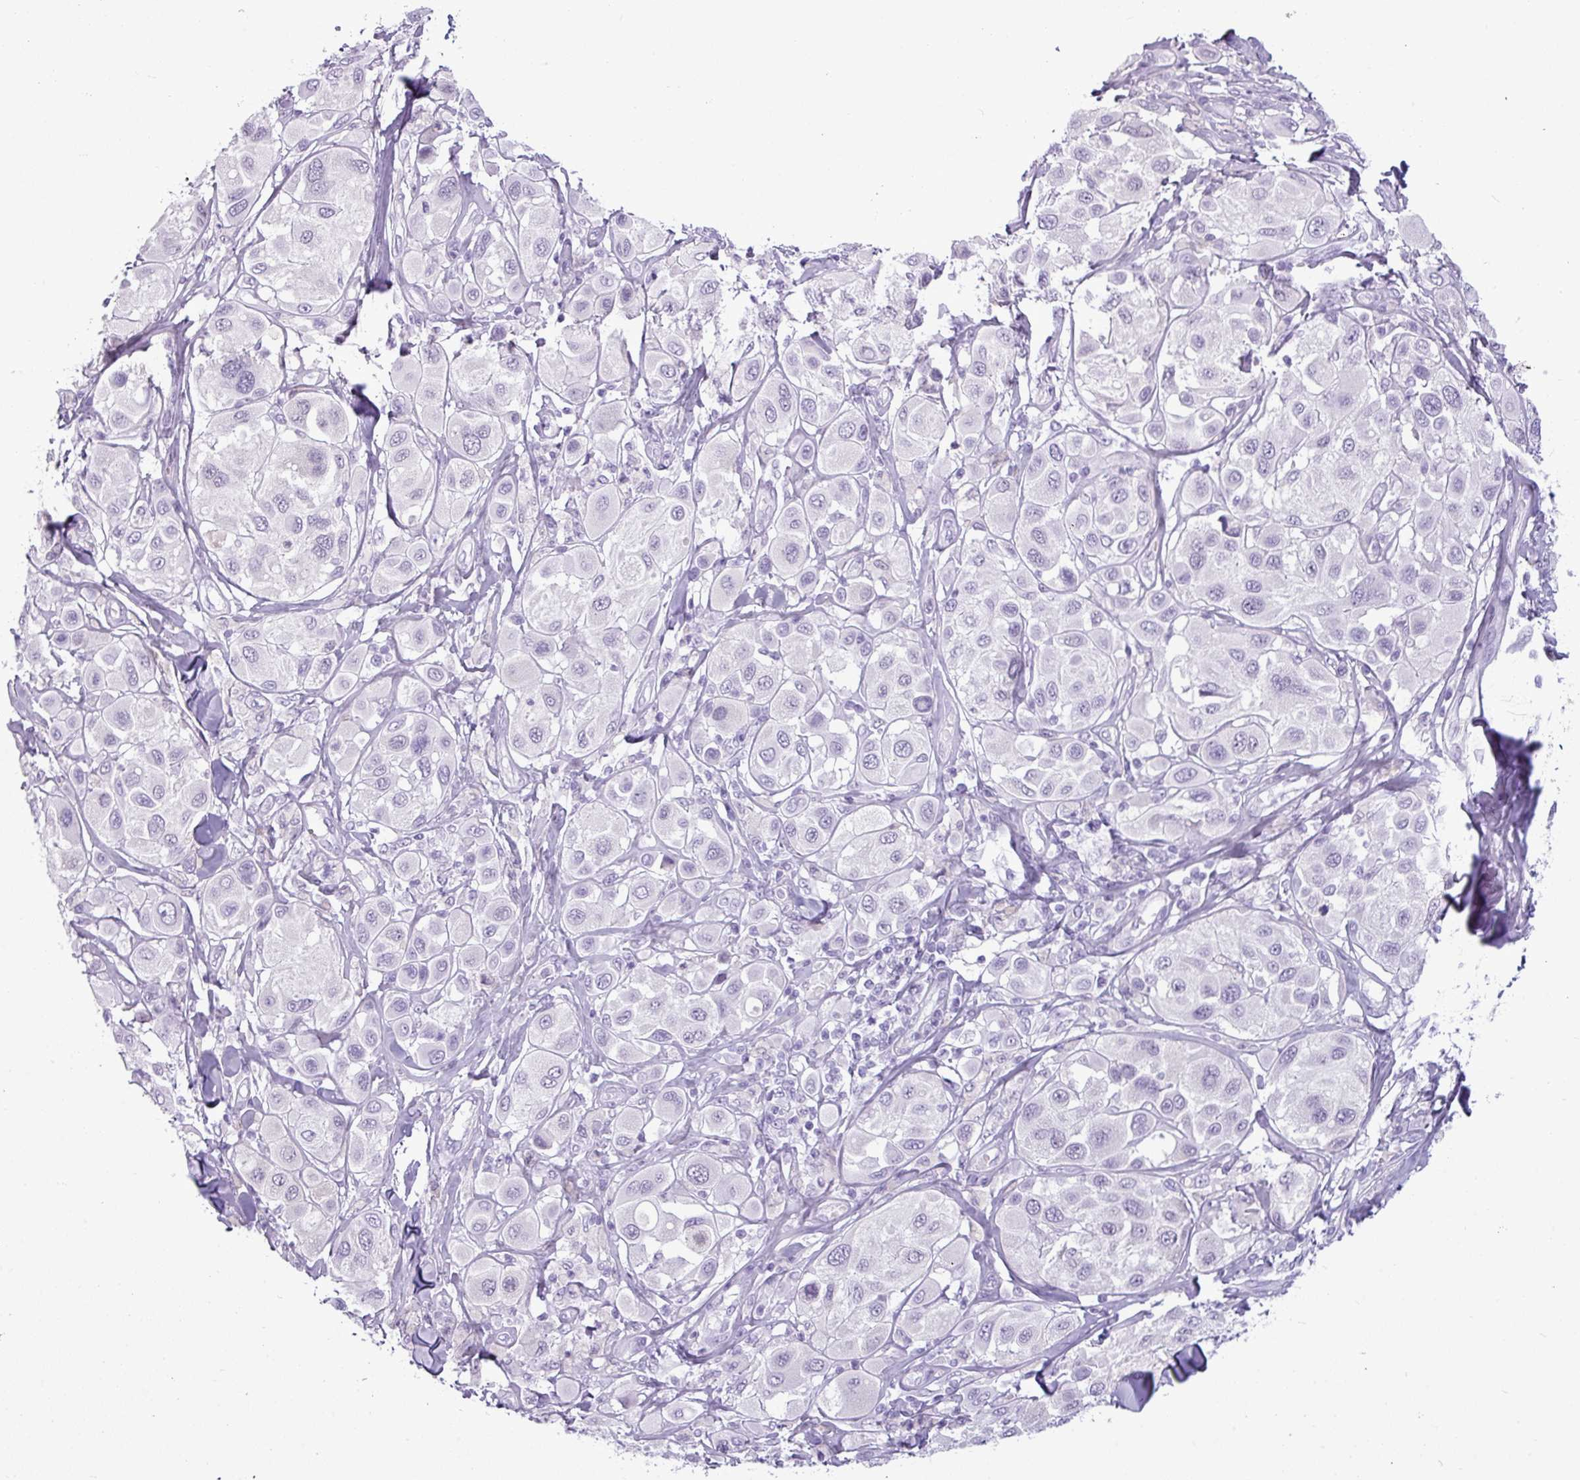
{"staining": {"intensity": "negative", "quantity": "none", "location": "none"}, "tissue": "melanoma", "cell_type": "Tumor cells", "image_type": "cancer", "snomed": [{"axis": "morphology", "description": "Malignant melanoma, Metastatic site"}, {"axis": "topography", "description": "Skin"}], "caption": "IHC of human malignant melanoma (metastatic site) displays no staining in tumor cells. (Stains: DAB immunohistochemistry with hematoxylin counter stain, Microscopy: brightfield microscopy at high magnification).", "gene": "AMY1B", "patient": {"sex": "male", "age": 41}}